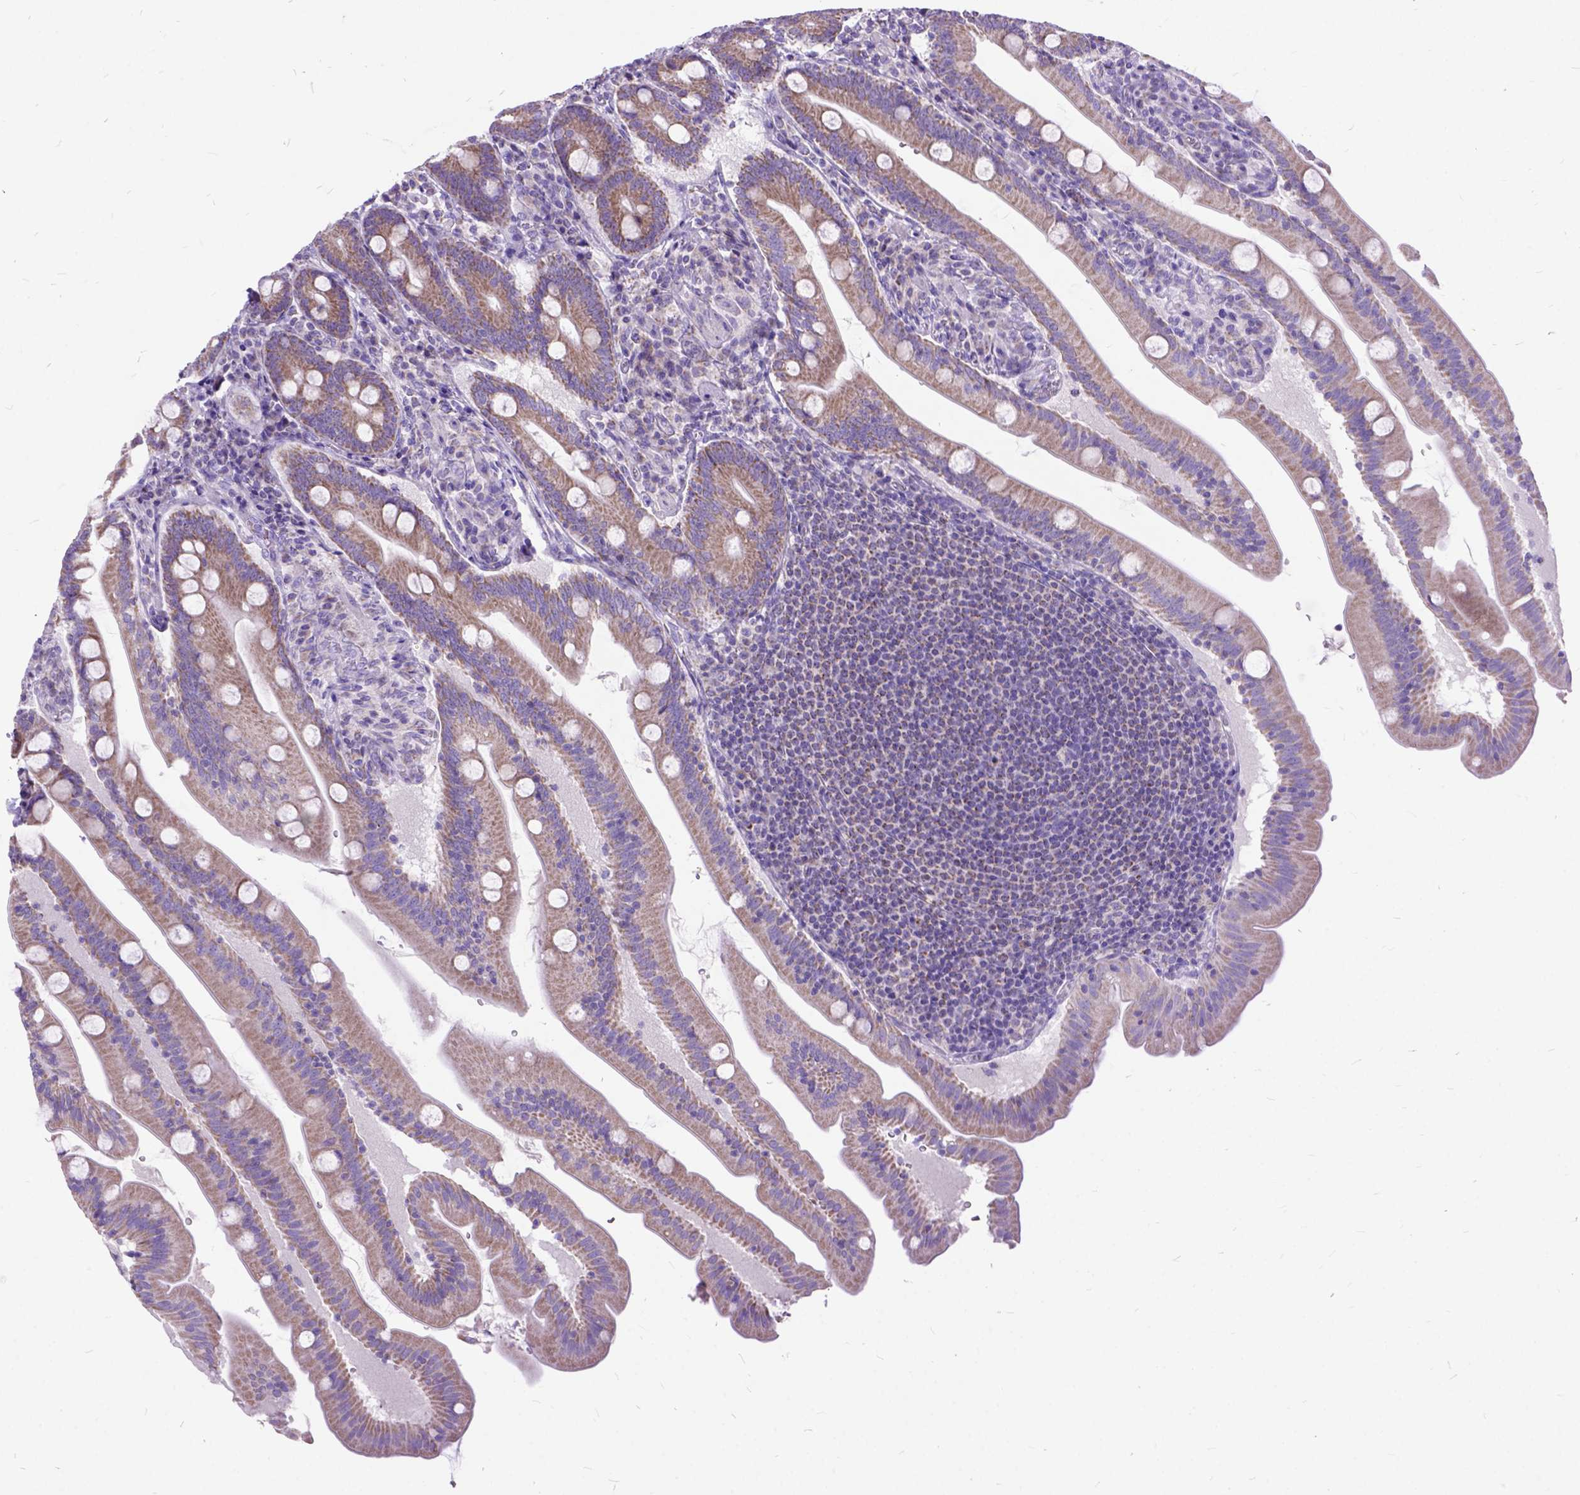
{"staining": {"intensity": "weak", "quantity": ">75%", "location": "cytoplasmic/membranous"}, "tissue": "small intestine", "cell_type": "Glandular cells", "image_type": "normal", "snomed": [{"axis": "morphology", "description": "Normal tissue, NOS"}, {"axis": "topography", "description": "Small intestine"}], "caption": "IHC photomicrograph of benign small intestine: human small intestine stained using immunohistochemistry (IHC) reveals low levels of weak protein expression localized specifically in the cytoplasmic/membranous of glandular cells, appearing as a cytoplasmic/membranous brown color.", "gene": "CTAG2", "patient": {"sex": "male", "age": 37}}